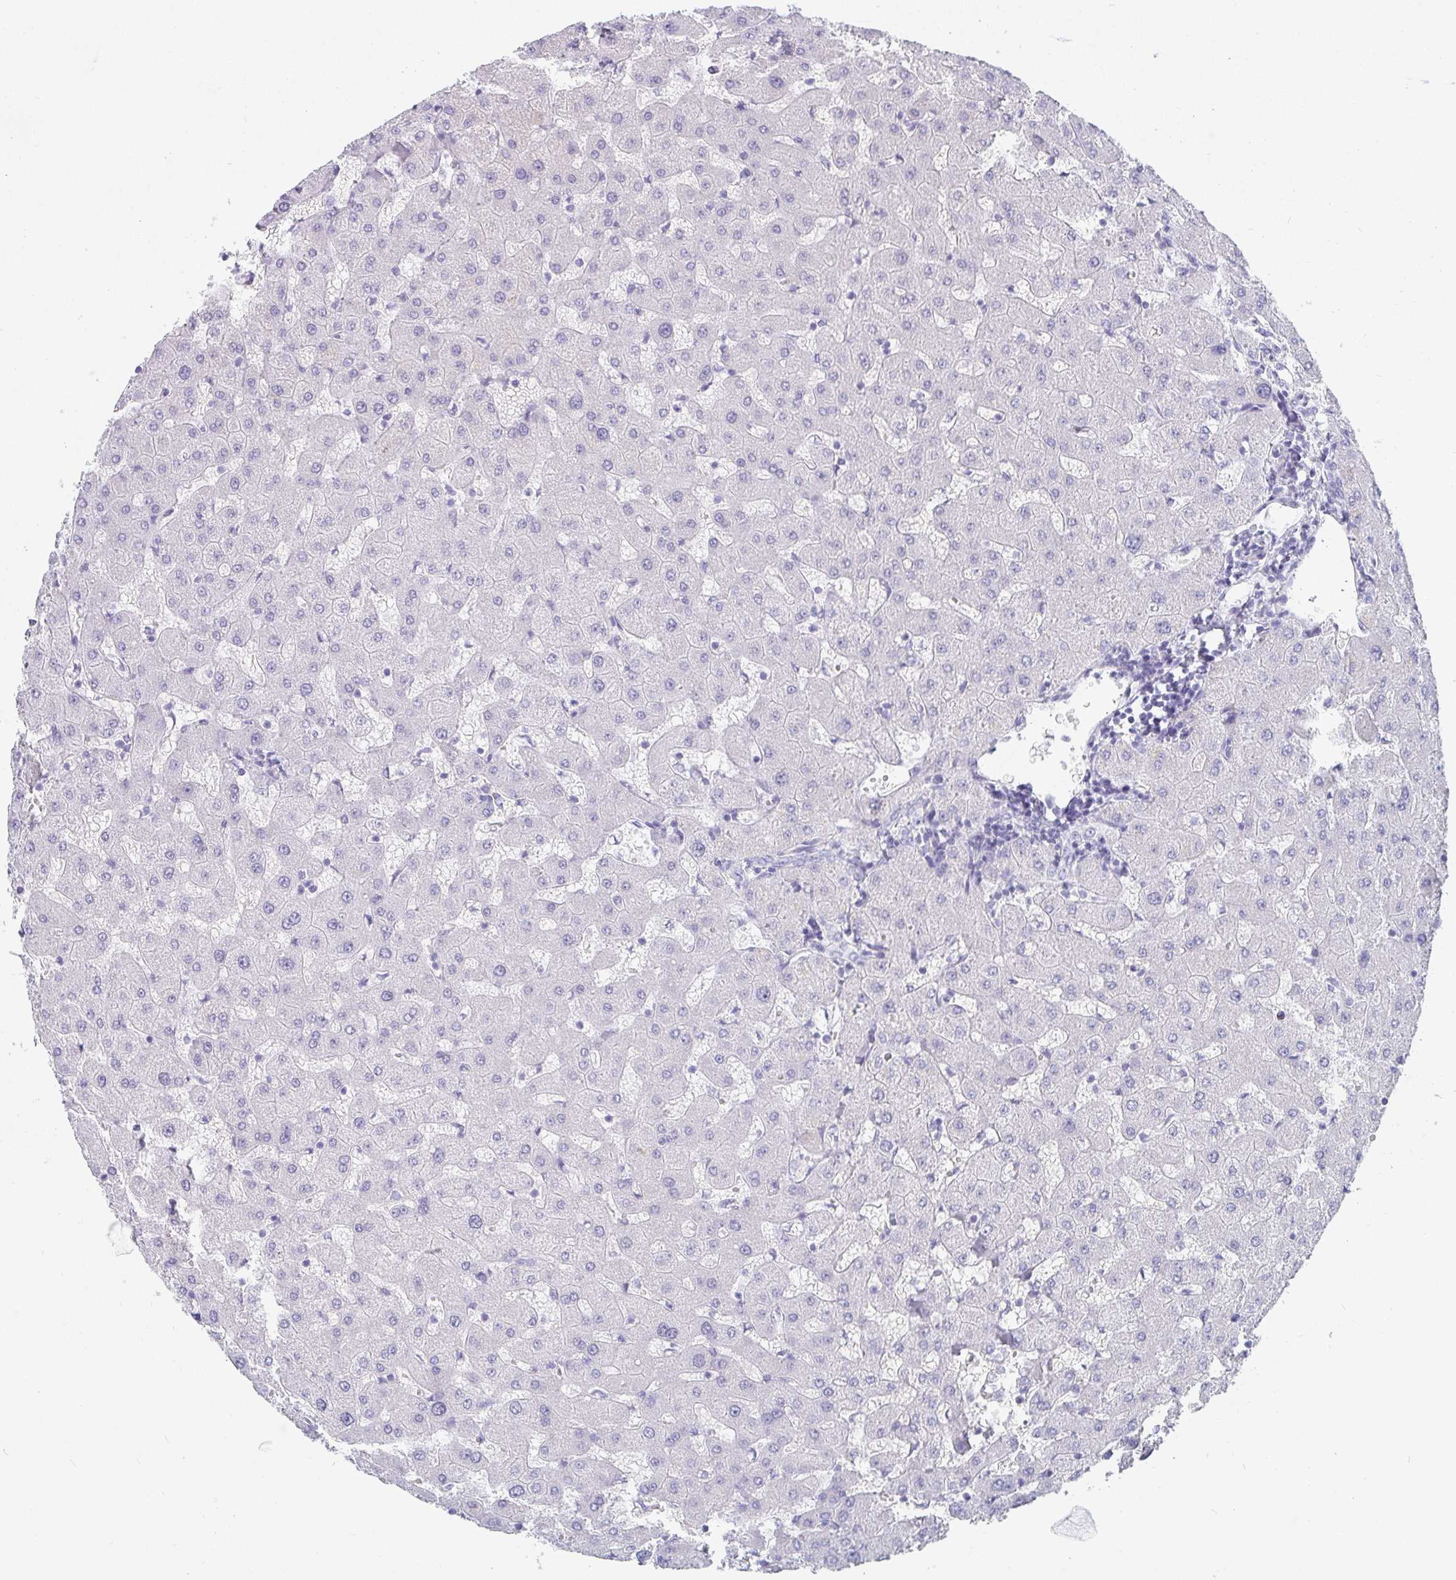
{"staining": {"intensity": "negative", "quantity": "none", "location": "none"}, "tissue": "liver", "cell_type": "Cholangiocytes", "image_type": "normal", "snomed": [{"axis": "morphology", "description": "Normal tissue, NOS"}, {"axis": "topography", "description": "Liver"}], "caption": "The immunohistochemistry image has no significant staining in cholangiocytes of liver. Nuclei are stained in blue.", "gene": "PRND", "patient": {"sex": "female", "age": 63}}